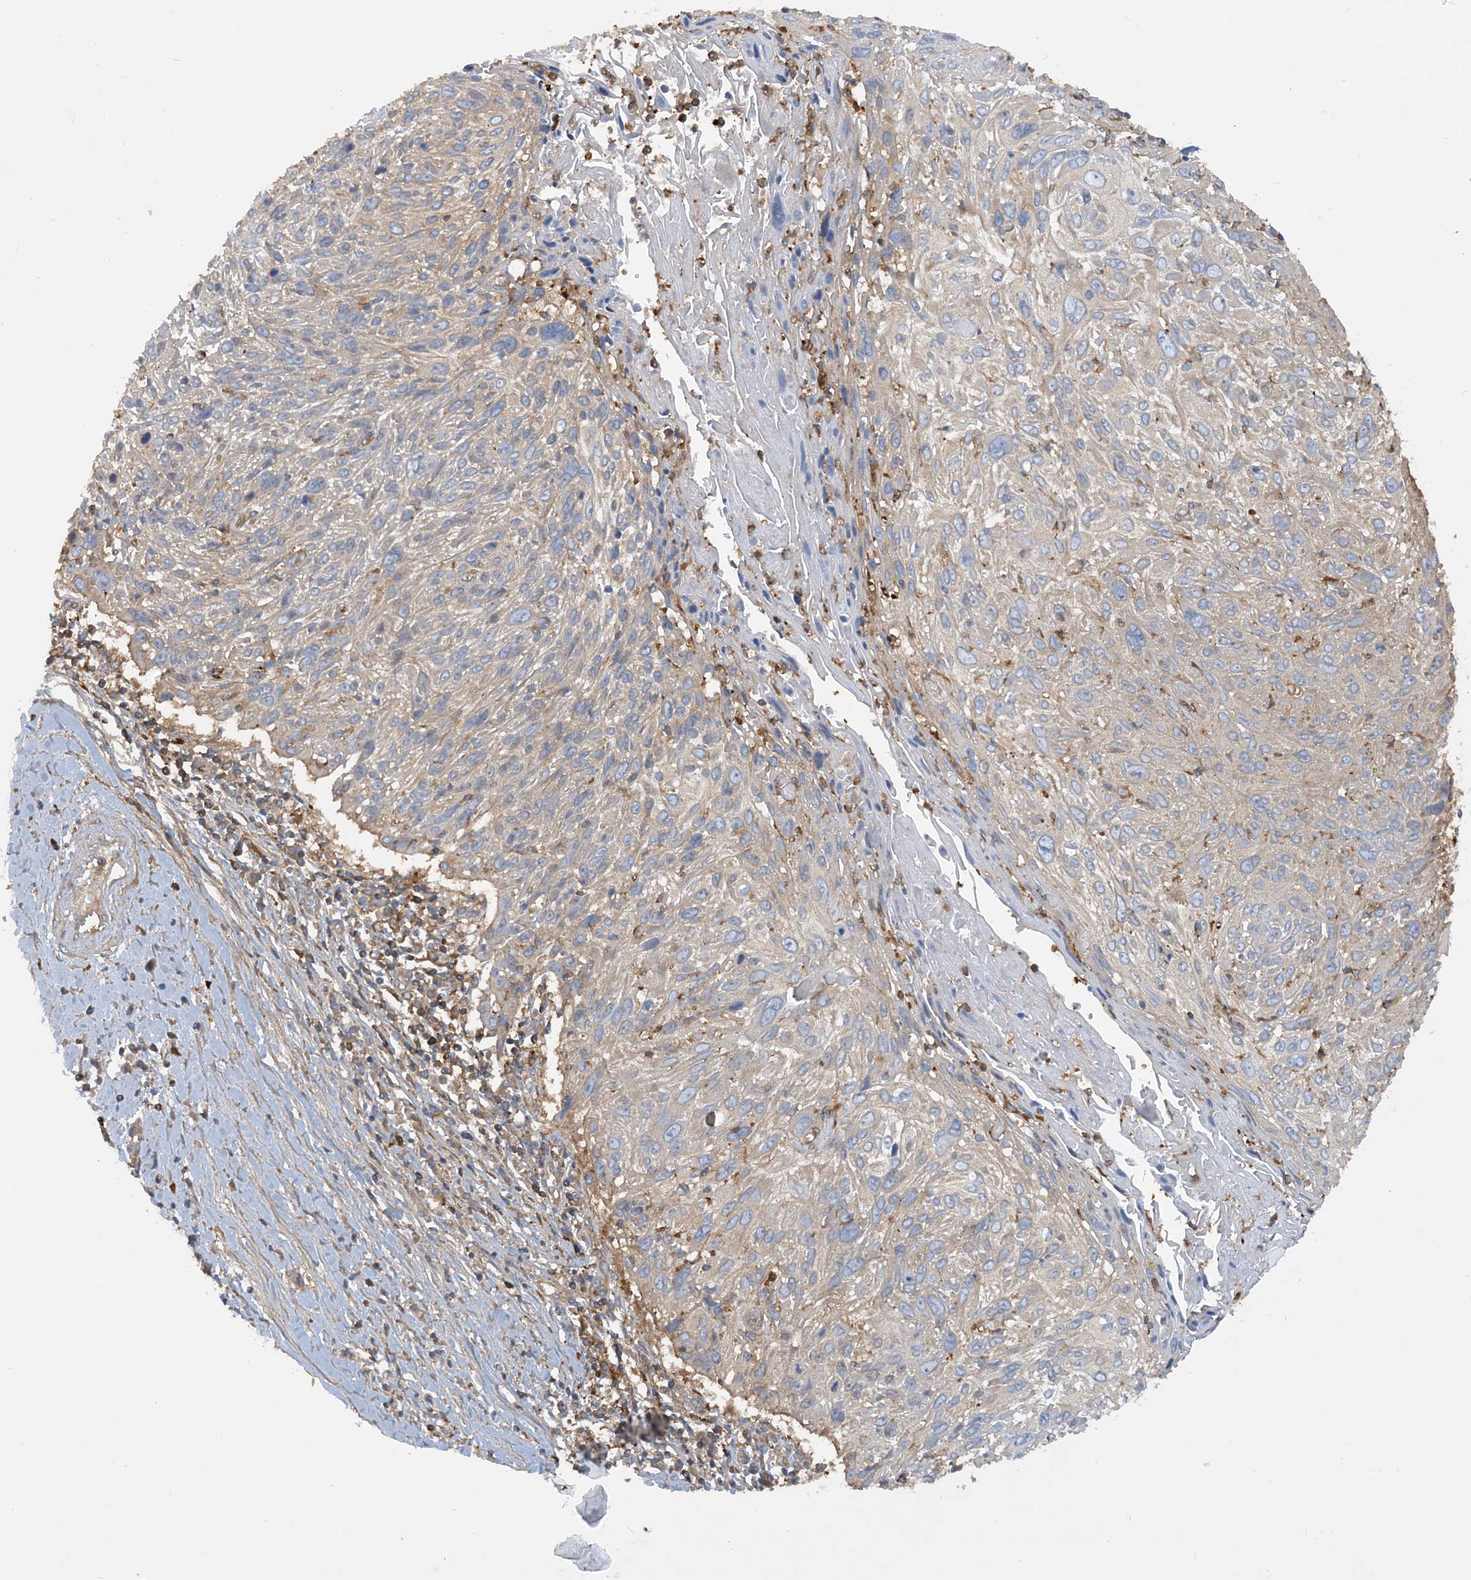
{"staining": {"intensity": "negative", "quantity": "none", "location": "none"}, "tissue": "cervical cancer", "cell_type": "Tumor cells", "image_type": "cancer", "snomed": [{"axis": "morphology", "description": "Squamous cell carcinoma, NOS"}, {"axis": "topography", "description": "Cervix"}], "caption": "DAB (3,3'-diaminobenzidine) immunohistochemical staining of cervical cancer reveals no significant expression in tumor cells. (DAB (3,3'-diaminobenzidine) immunohistochemistry with hematoxylin counter stain).", "gene": "SFMBT2", "patient": {"sex": "female", "age": 51}}